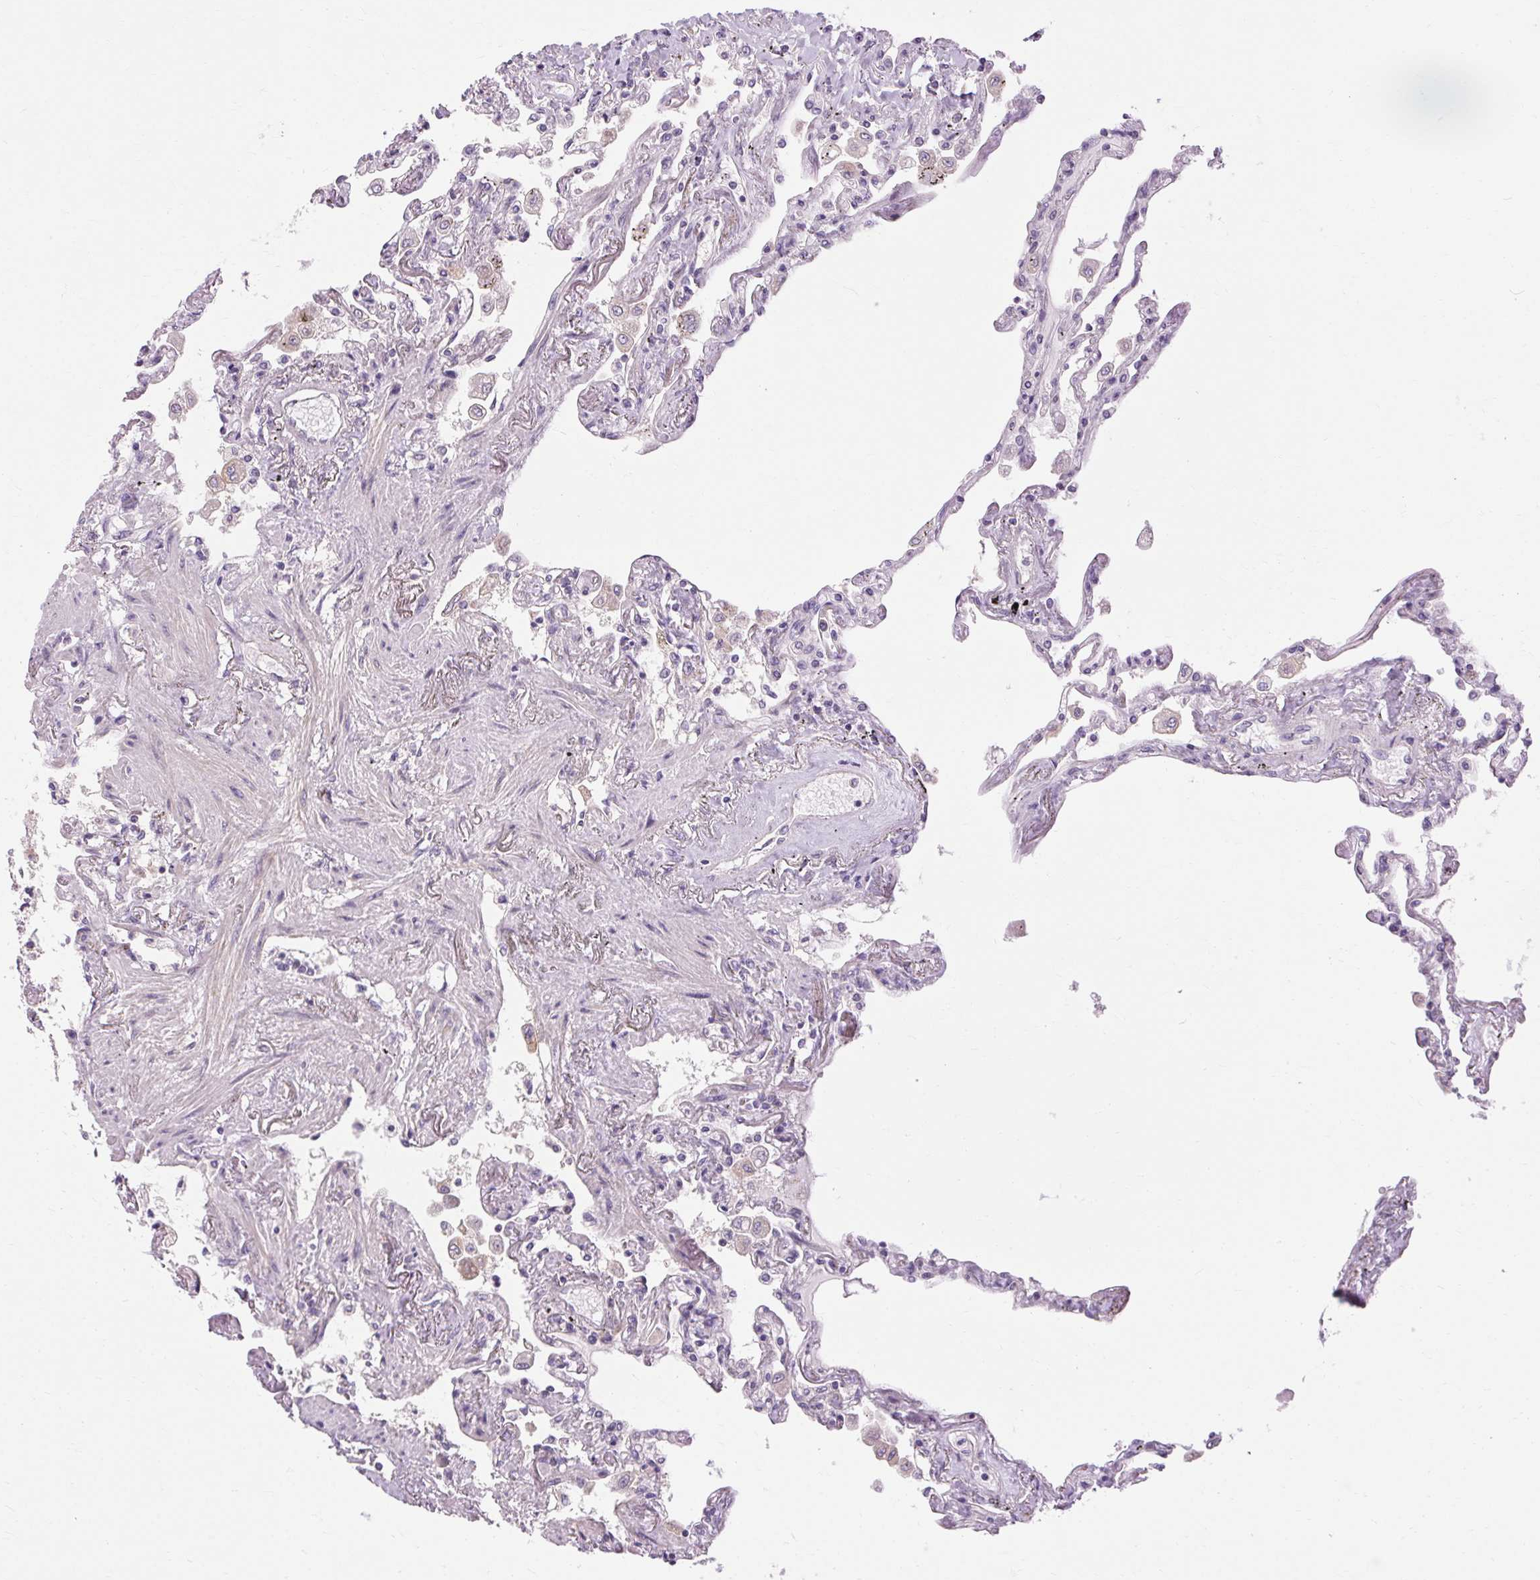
{"staining": {"intensity": "moderate", "quantity": "<25%", "location": "cytoplasmic/membranous"}, "tissue": "lung", "cell_type": "Alveolar cells", "image_type": "normal", "snomed": [{"axis": "morphology", "description": "Normal tissue, NOS"}, {"axis": "morphology", "description": "Adenocarcinoma, NOS"}, {"axis": "topography", "description": "Cartilage tissue"}, {"axis": "topography", "description": "Lung"}], "caption": "High-magnification brightfield microscopy of benign lung stained with DAB (brown) and counterstained with hematoxylin (blue). alveolar cells exhibit moderate cytoplasmic/membranous staining is seen in approximately<25% of cells.", "gene": "TM6SF1", "patient": {"sex": "female", "age": 67}}